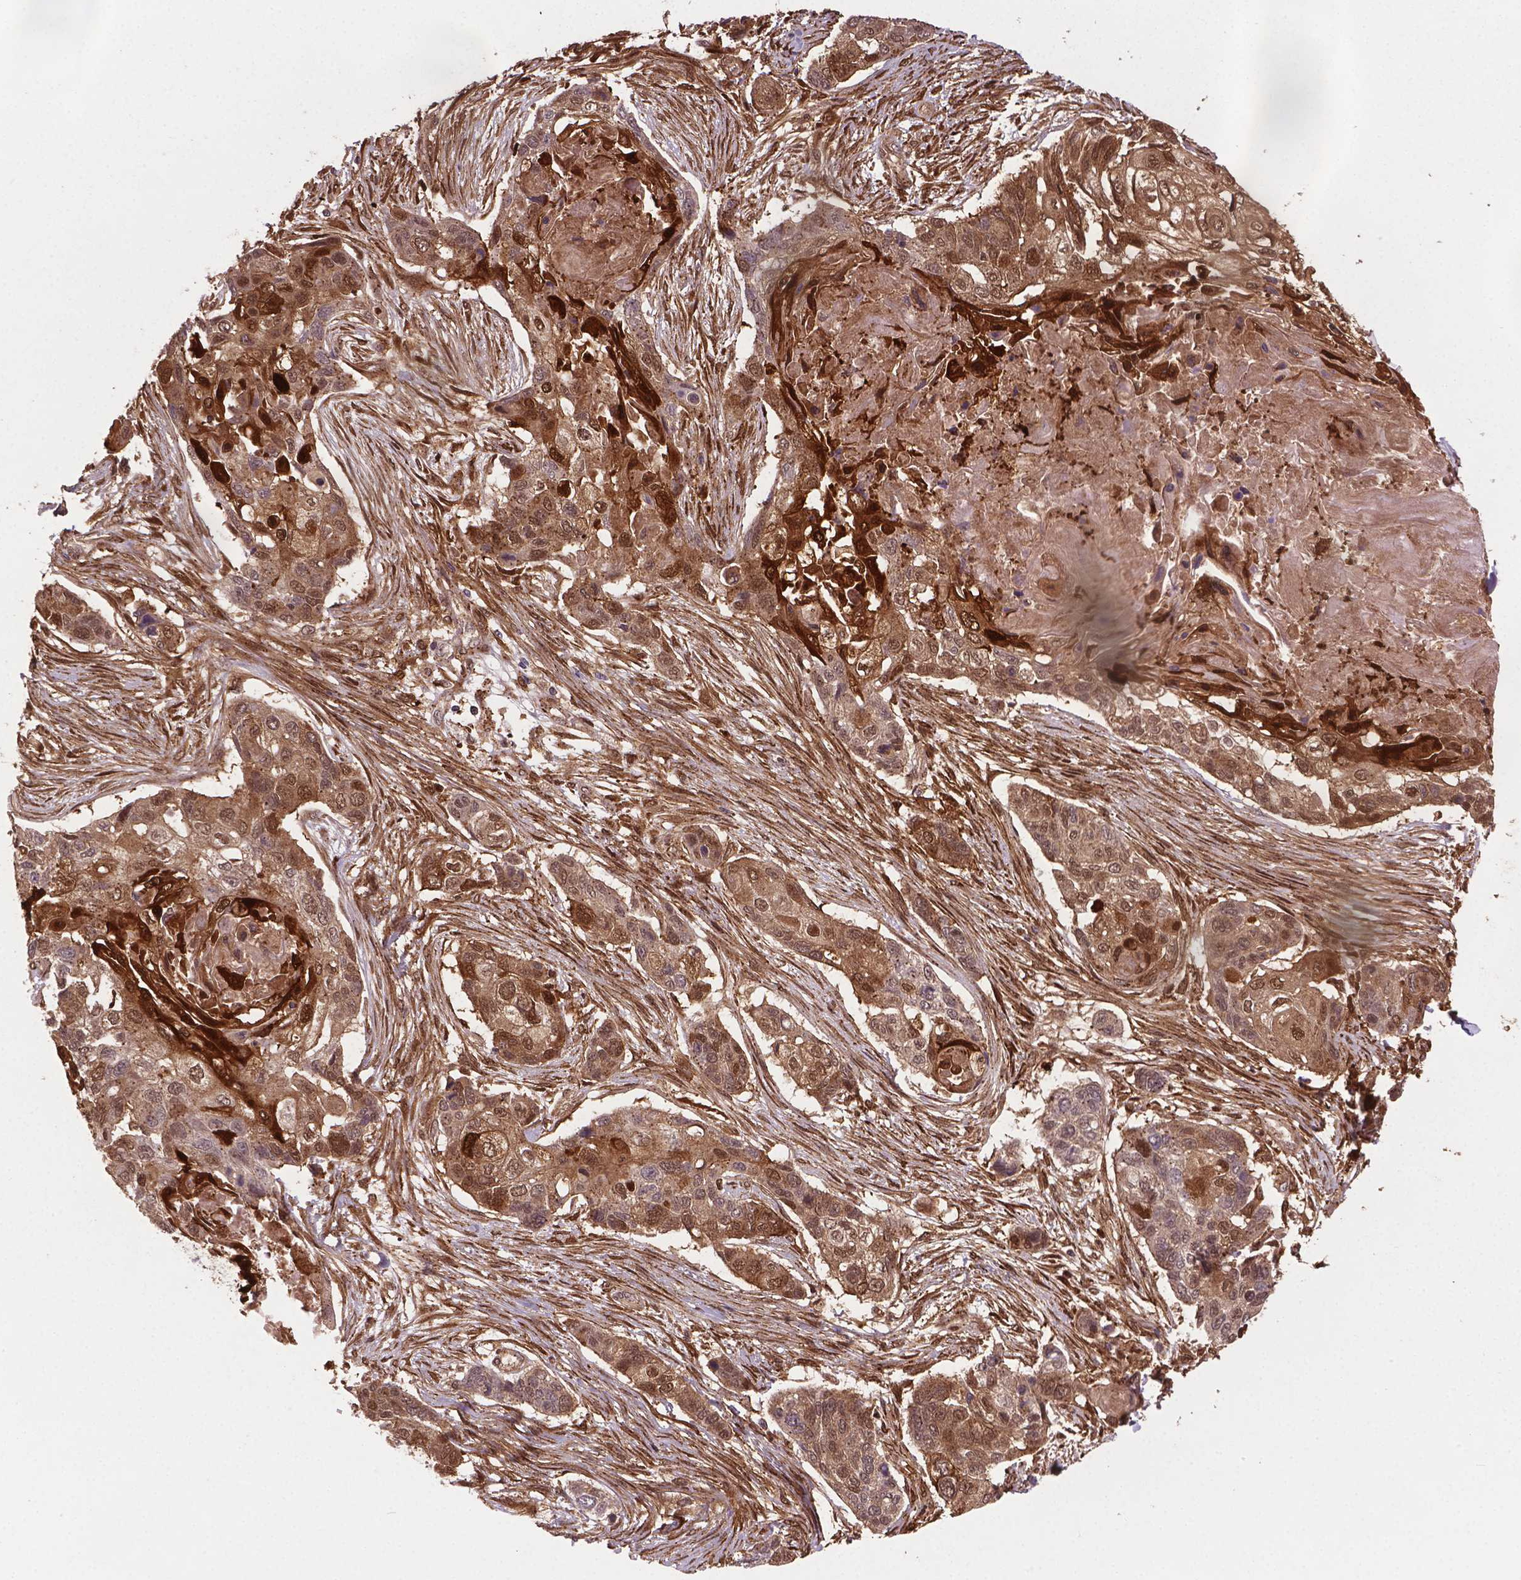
{"staining": {"intensity": "moderate", "quantity": ">75%", "location": "cytoplasmic/membranous,nuclear"}, "tissue": "lung cancer", "cell_type": "Tumor cells", "image_type": "cancer", "snomed": [{"axis": "morphology", "description": "Squamous cell carcinoma, NOS"}, {"axis": "topography", "description": "Lung"}], "caption": "The immunohistochemical stain highlights moderate cytoplasmic/membranous and nuclear positivity in tumor cells of squamous cell carcinoma (lung) tissue.", "gene": "PLIN3", "patient": {"sex": "male", "age": 69}}